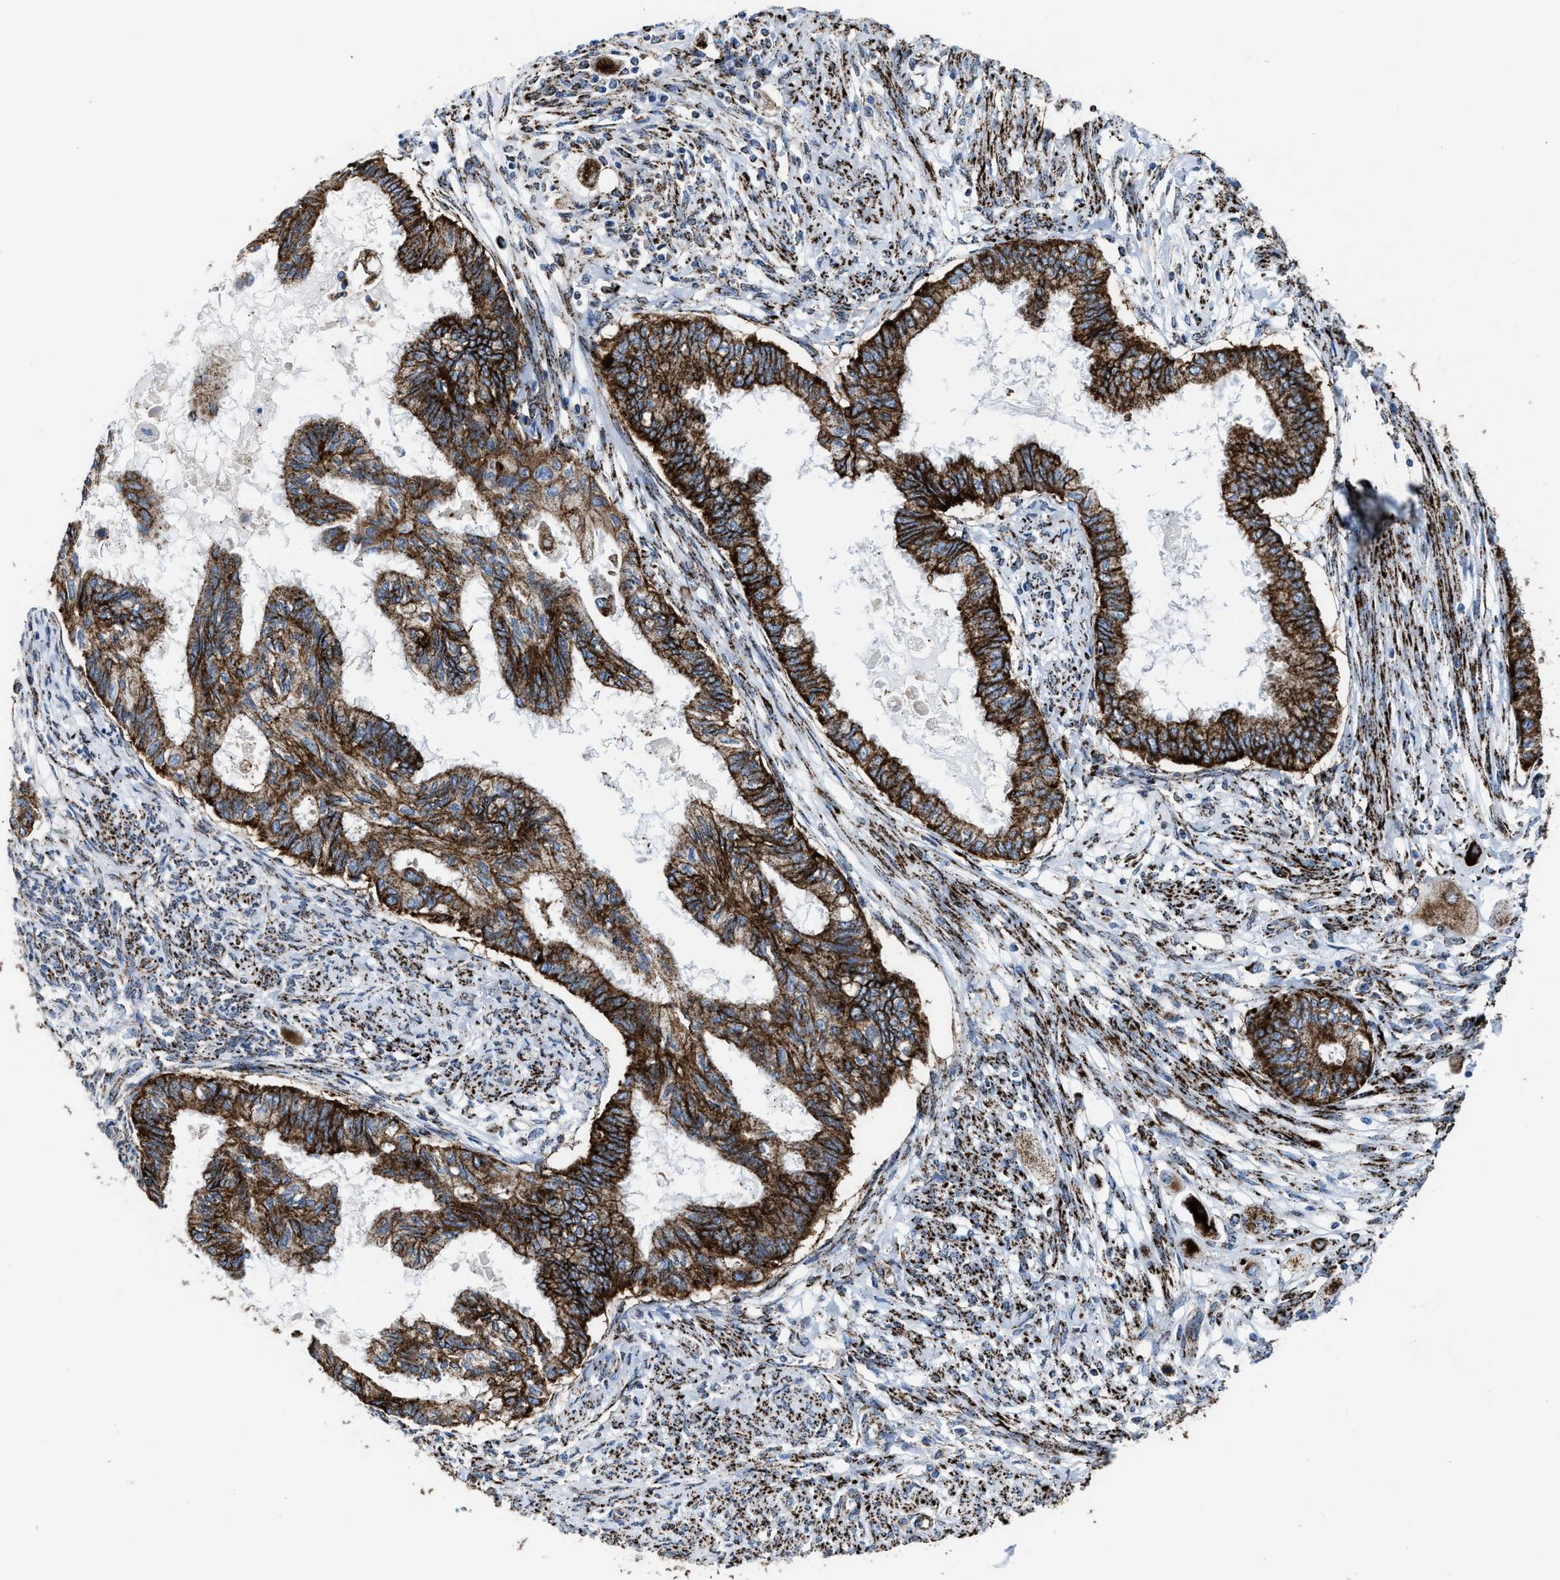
{"staining": {"intensity": "strong", "quantity": ">75%", "location": "cytoplasmic/membranous"}, "tissue": "cervical cancer", "cell_type": "Tumor cells", "image_type": "cancer", "snomed": [{"axis": "morphology", "description": "Normal tissue, NOS"}, {"axis": "morphology", "description": "Adenocarcinoma, NOS"}, {"axis": "topography", "description": "Cervix"}, {"axis": "topography", "description": "Endometrium"}], "caption": "IHC staining of cervical adenocarcinoma, which shows high levels of strong cytoplasmic/membranous staining in about >75% of tumor cells indicating strong cytoplasmic/membranous protein staining. The staining was performed using DAB (3,3'-diaminobenzidine) (brown) for protein detection and nuclei were counterstained in hematoxylin (blue).", "gene": "ALDH1B1", "patient": {"sex": "female", "age": 86}}